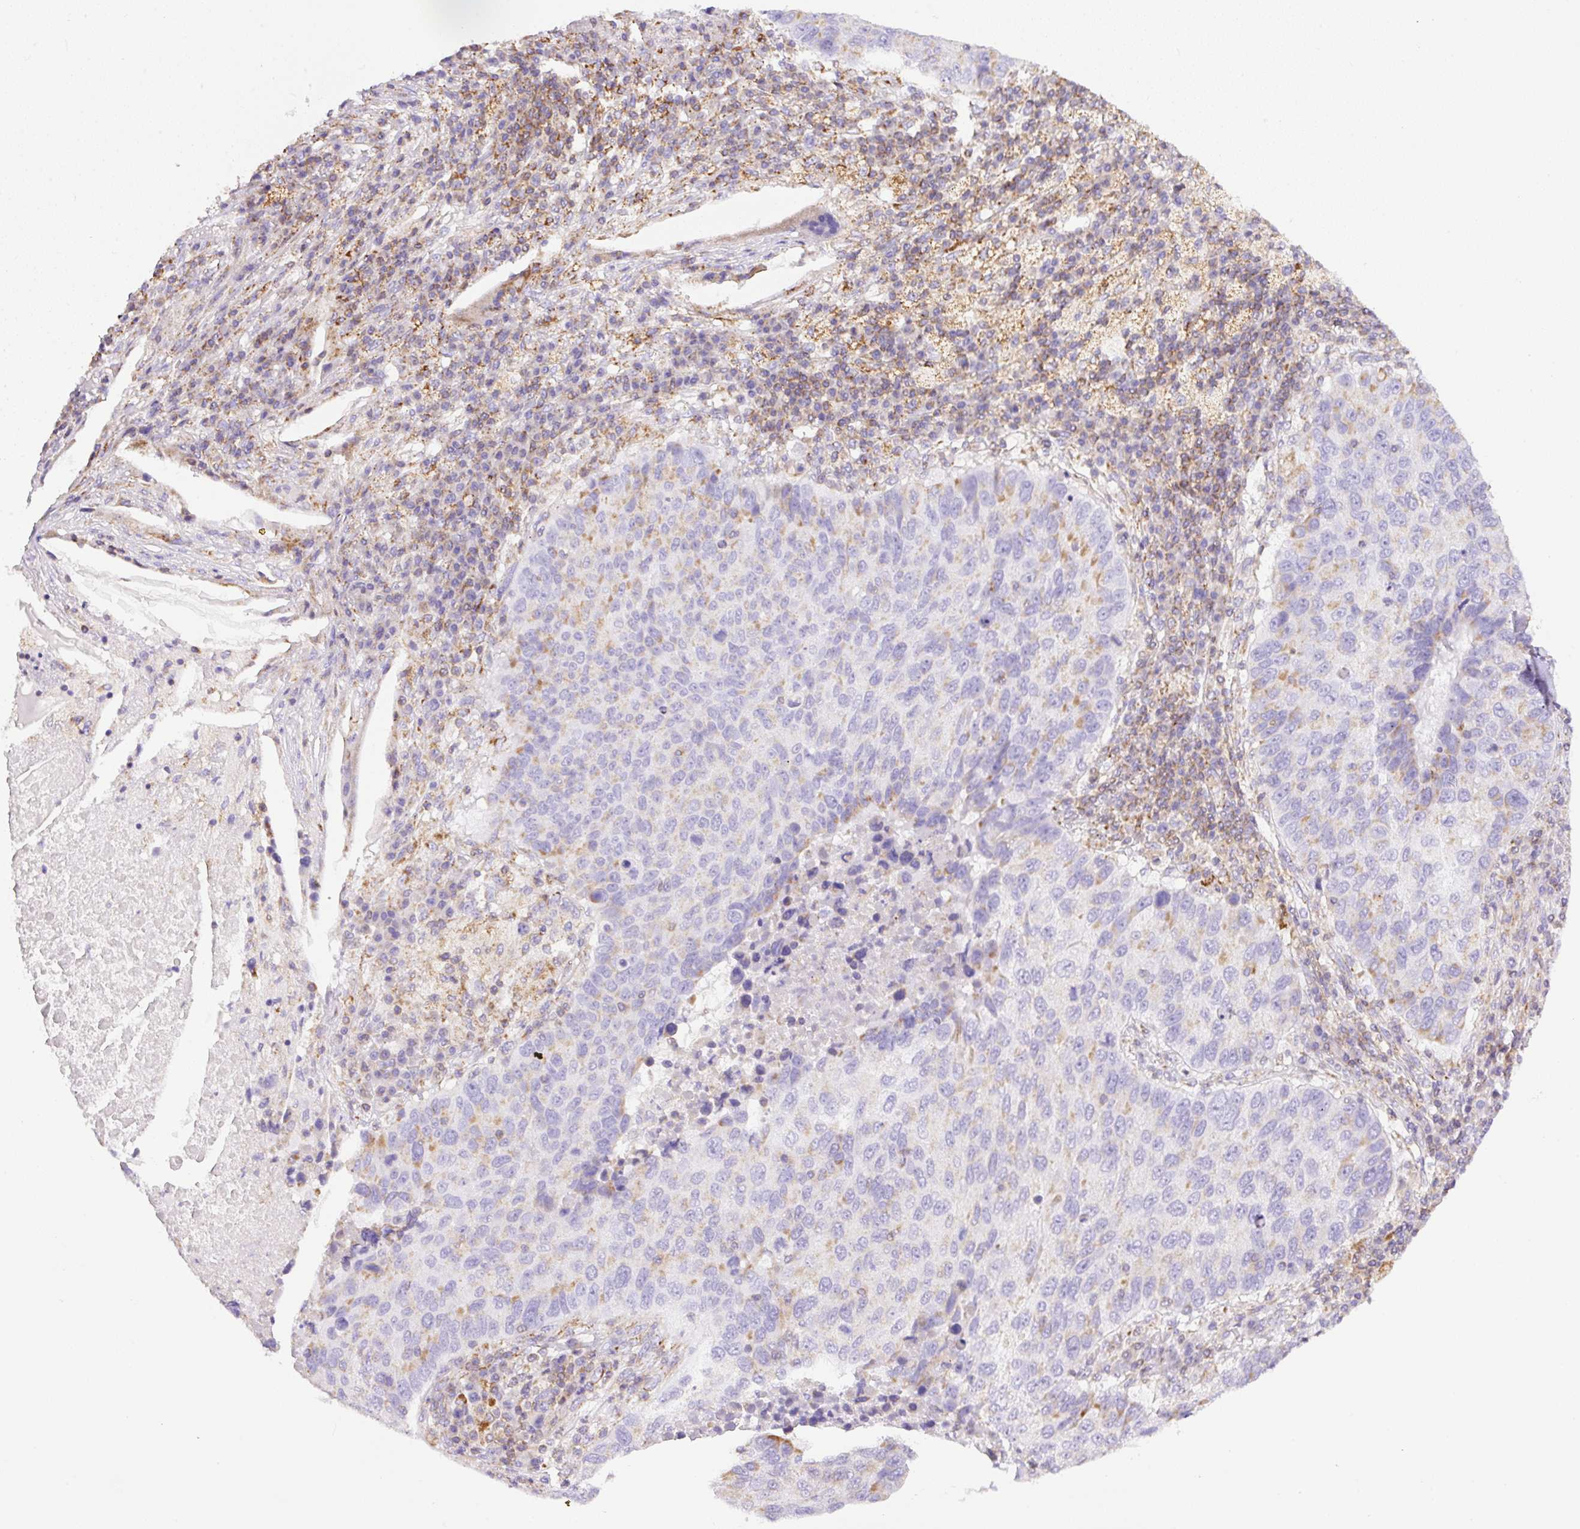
{"staining": {"intensity": "weak", "quantity": "<25%", "location": "cytoplasmic/membranous"}, "tissue": "lung cancer", "cell_type": "Tumor cells", "image_type": "cancer", "snomed": [{"axis": "morphology", "description": "Squamous cell carcinoma, NOS"}, {"axis": "topography", "description": "Lung"}], "caption": "Human lung cancer (squamous cell carcinoma) stained for a protein using IHC demonstrates no staining in tumor cells.", "gene": "NF1", "patient": {"sex": "male", "age": 73}}